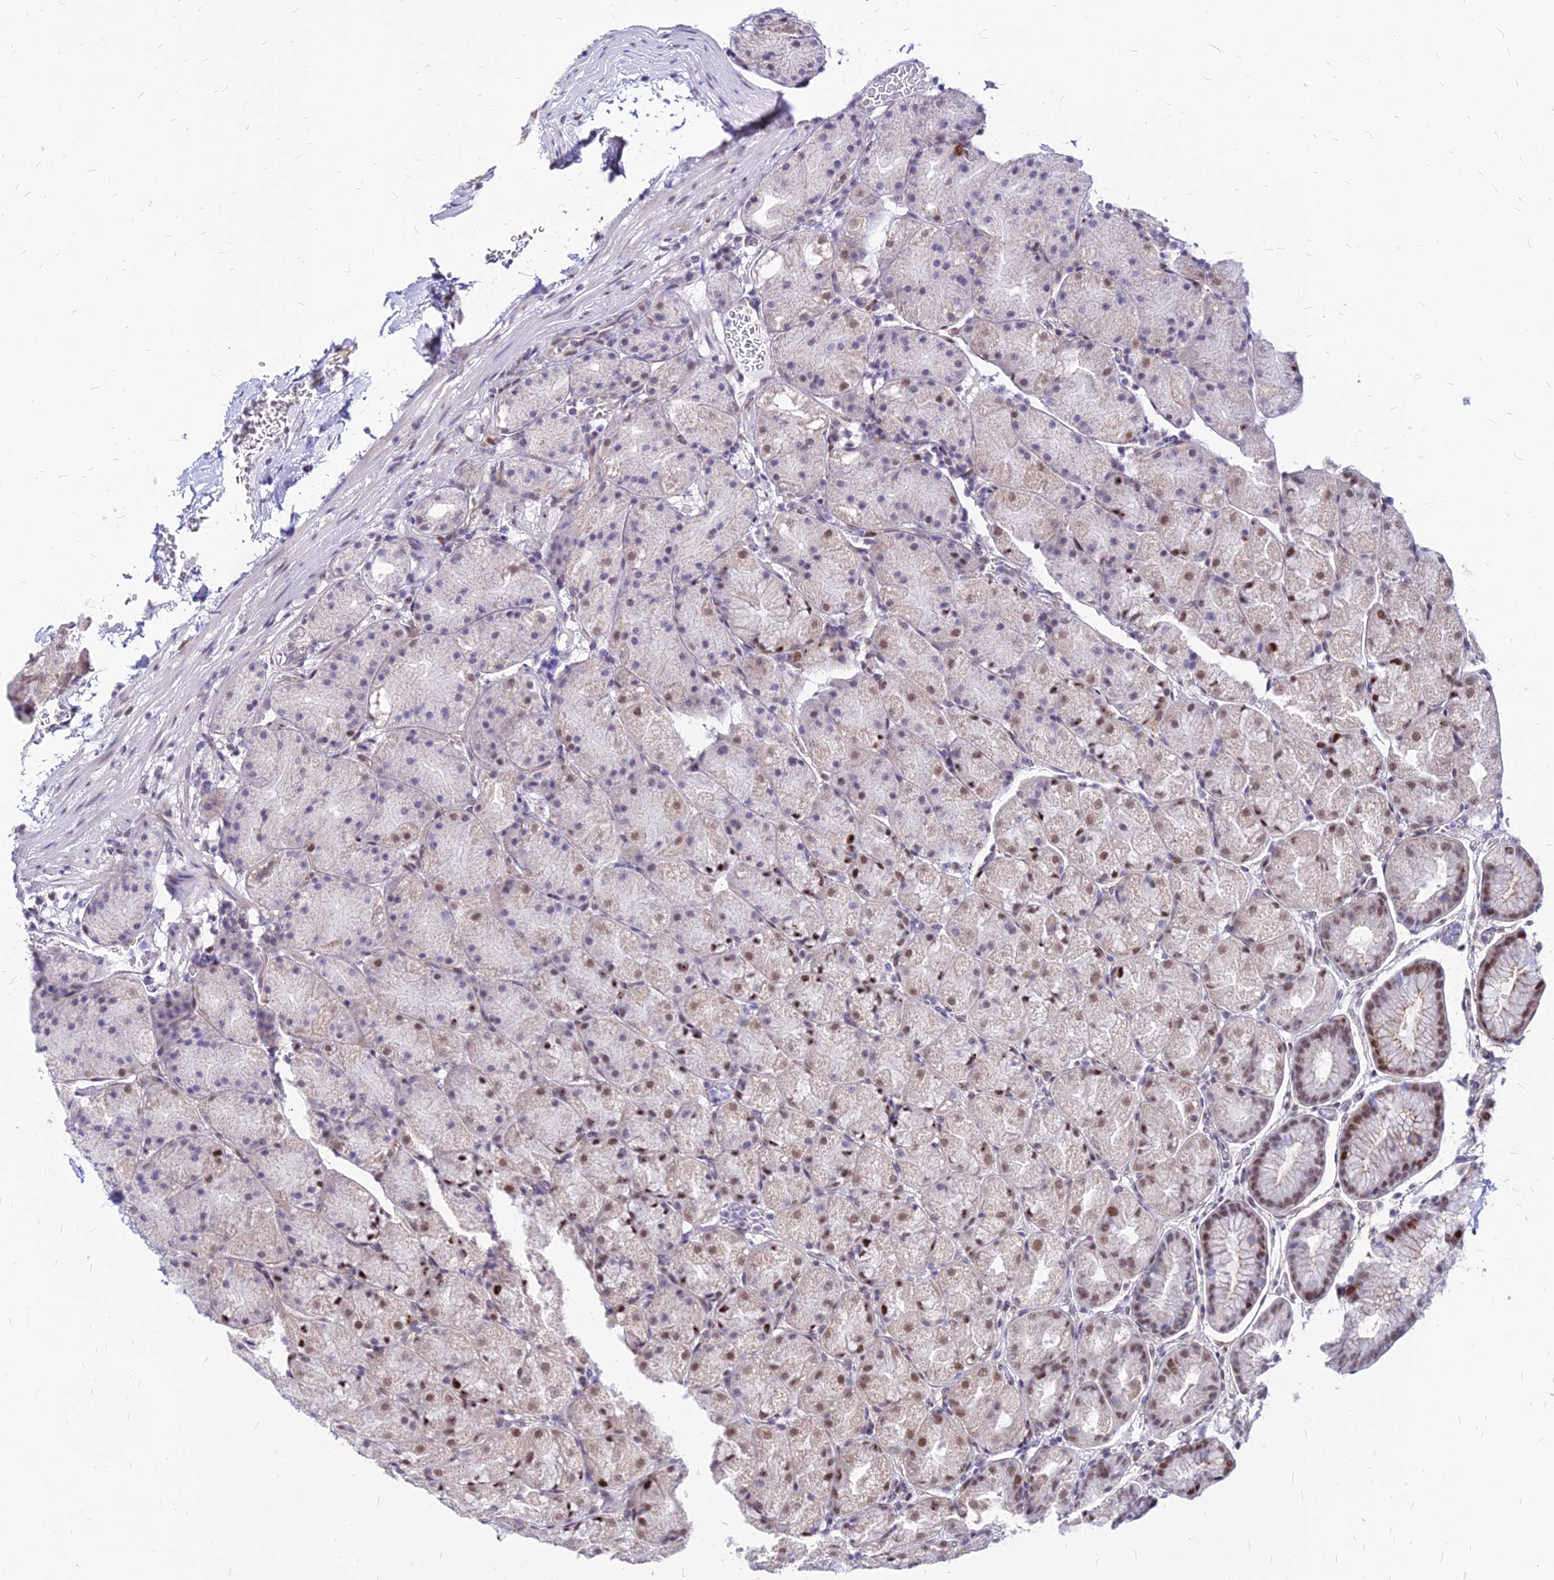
{"staining": {"intensity": "moderate", "quantity": "25%-75%", "location": "nuclear"}, "tissue": "stomach", "cell_type": "Glandular cells", "image_type": "normal", "snomed": [{"axis": "morphology", "description": "Normal tissue, NOS"}, {"axis": "topography", "description": "Stomach, upper"}, {"axis": "topography", "description": "Stomach"}], "caption": "A histopathology image of human stomach stained for a protein demonstrates moderate nuclear brown staining in glandular cells. The staining was performed using DAB to visualize the protein expression in brown, while the nuclei were stained in blue with hematoxylin (Magnification: 20x).", "gene": "FDX2", "patient": {"sex": "male", "age": 48}}